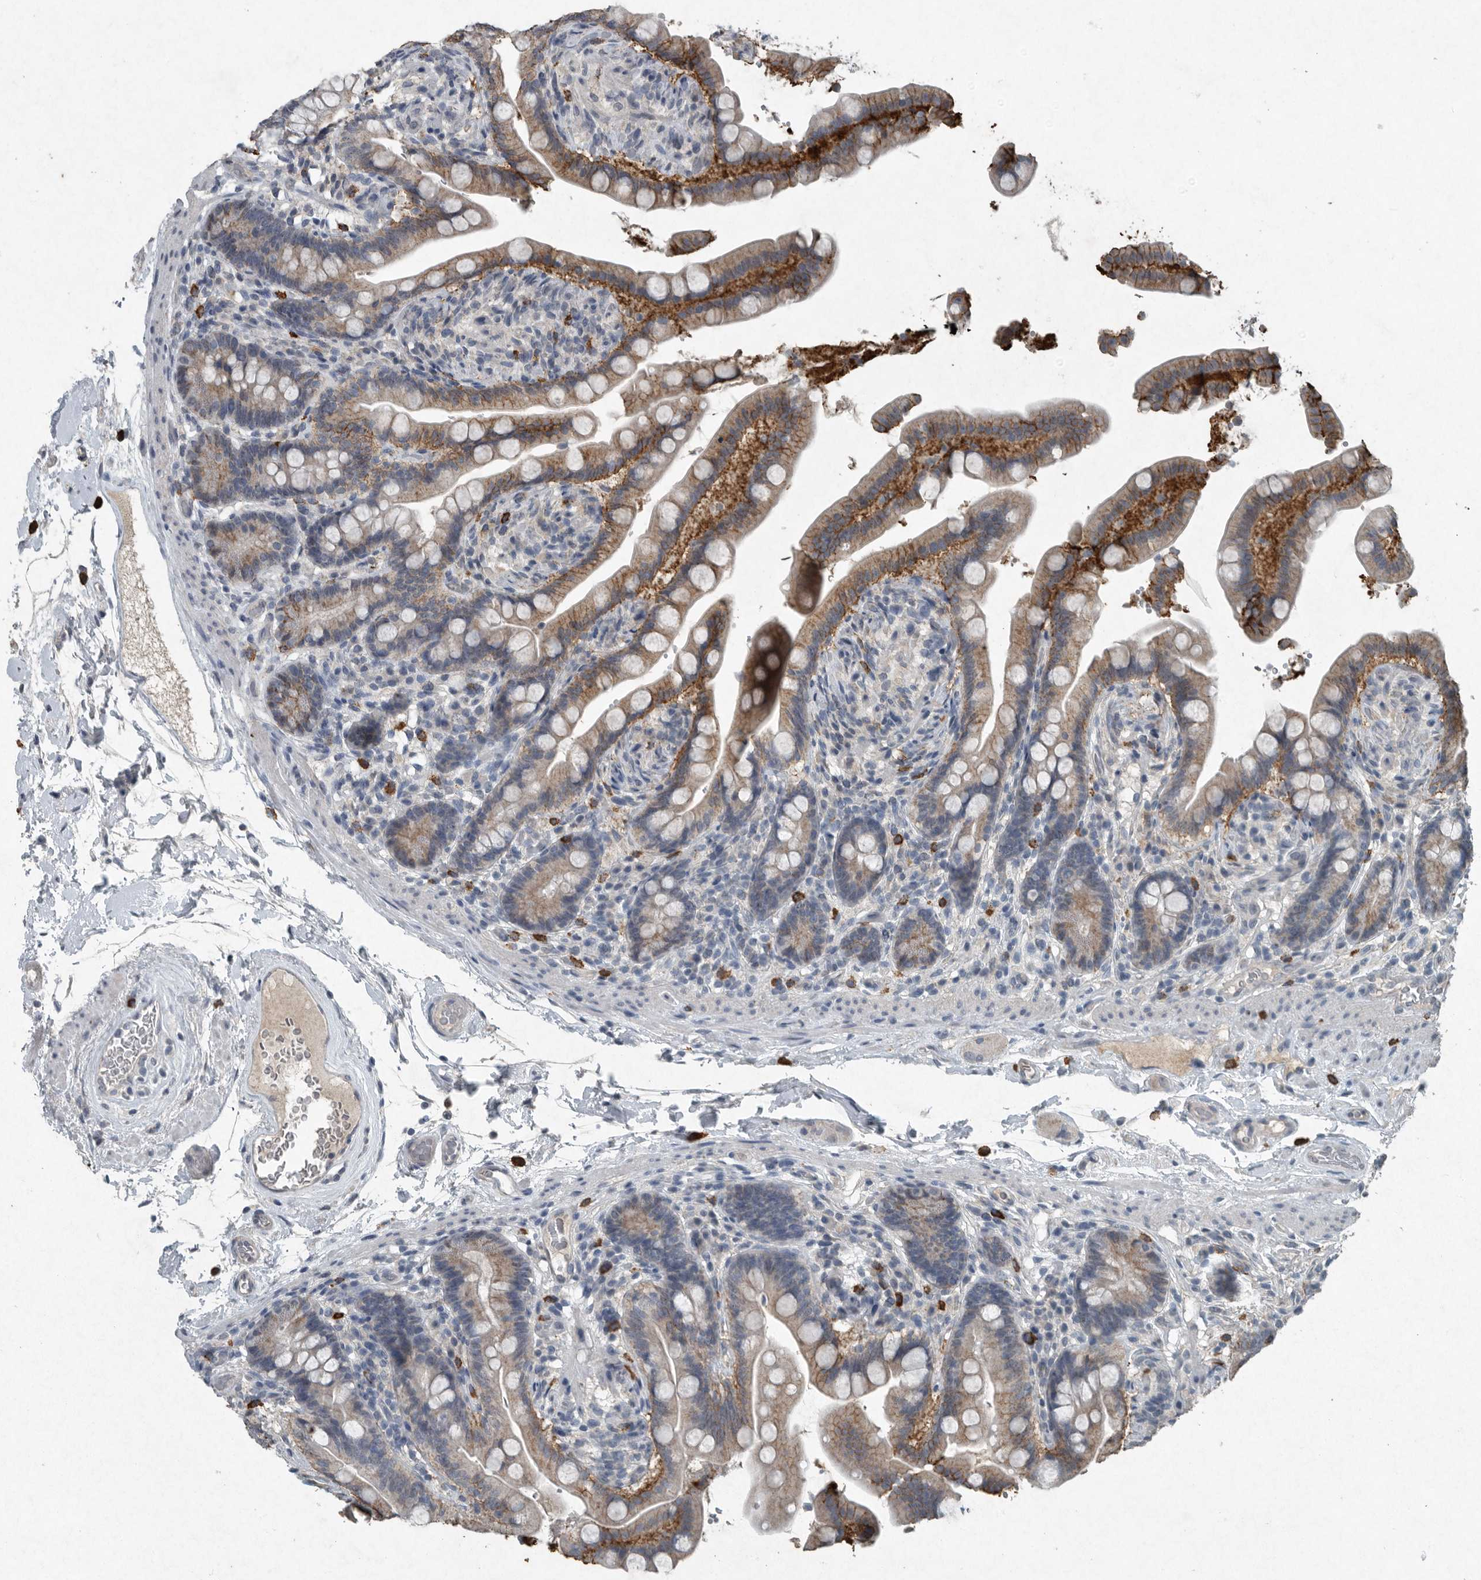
{"staining": {"intensity": "negative", "quantity": "none", "location": "none"}, "tissue": "colon", "cell_type": "Endothelial cells", "image_type": "normal", "snomed": [{"axis": "morphology", "description": "Normal tissue, NOS"}, {"axis": "topography", "description": "Smooth muscle"}, {"axis": "topography", "description": "Colon"}], "caption": "The photomicrograph shows no significant positivity in endothelial cells of colon.", "gene": "IL20", "patient": {"sex": "male", "age": 73}}